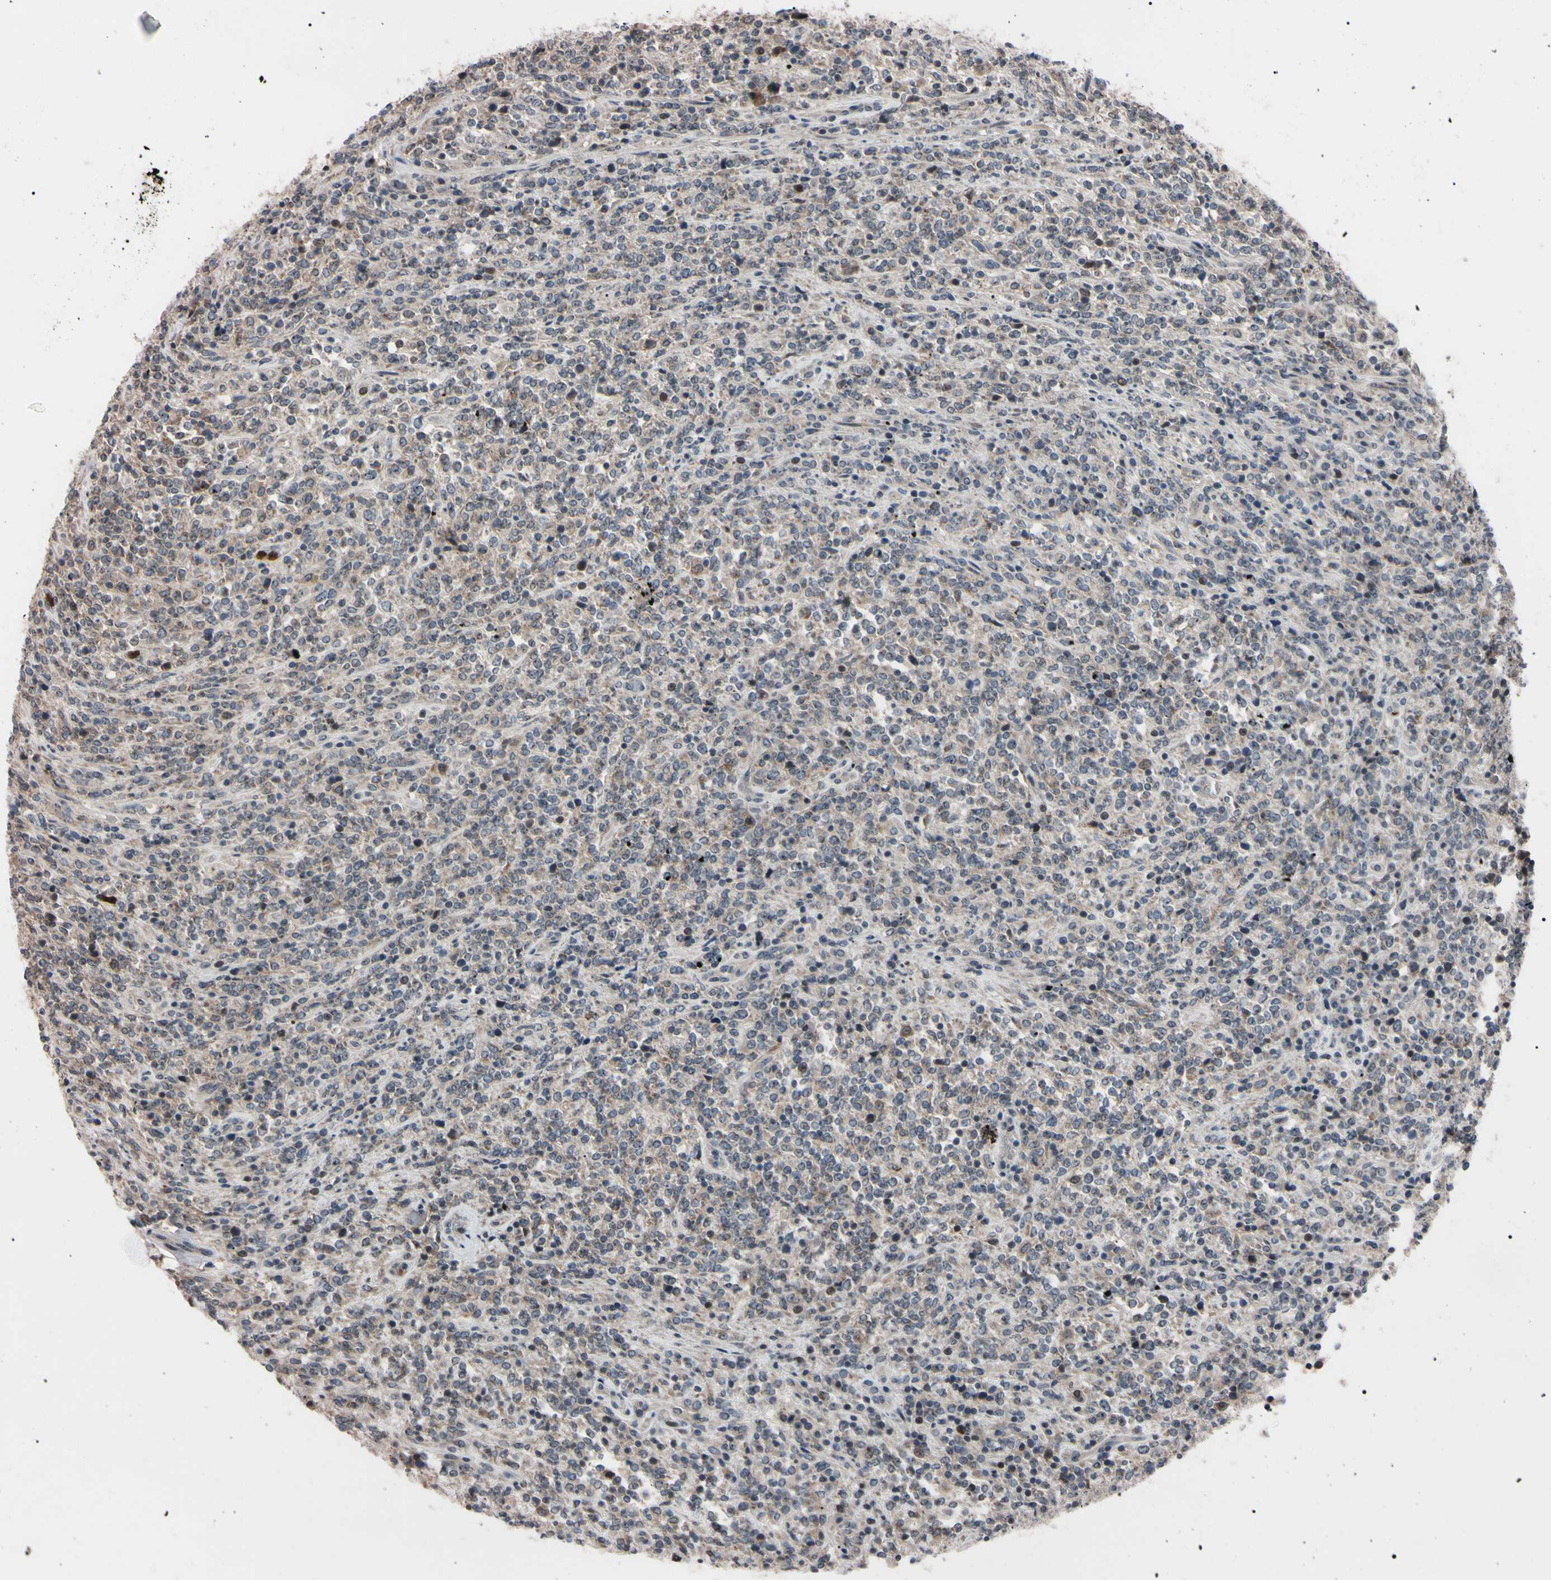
{"staining": {"intensity": "moderate", "quantity": ">75%", "location": "cytoplasmic/membranous"}, "tissue": "lymphoma", "cell_type": "Tumor cells", "image_type": "cancer", "snomed": [{"axis": "morphology", "description": "Malignant lymphoma, non-Hodgkin's type, High grade"}, {"axis": "topography", "description": "Soft tissue"}], "caption": "A micrograph of human high-grade malignant lymphoma, non-Hodgkin's type stained for a protein exhibits moderate cytoplasmic/membranous brown staining in tumor cells. The staining is performed using DAB (3,3'-diaminobenzidine) brown chromogen to label protein expression. The nuclei are counter-stained blue using hematoxylin.", "gene": "TRAF5", "patient": {"sex": "male", "age": 18}}